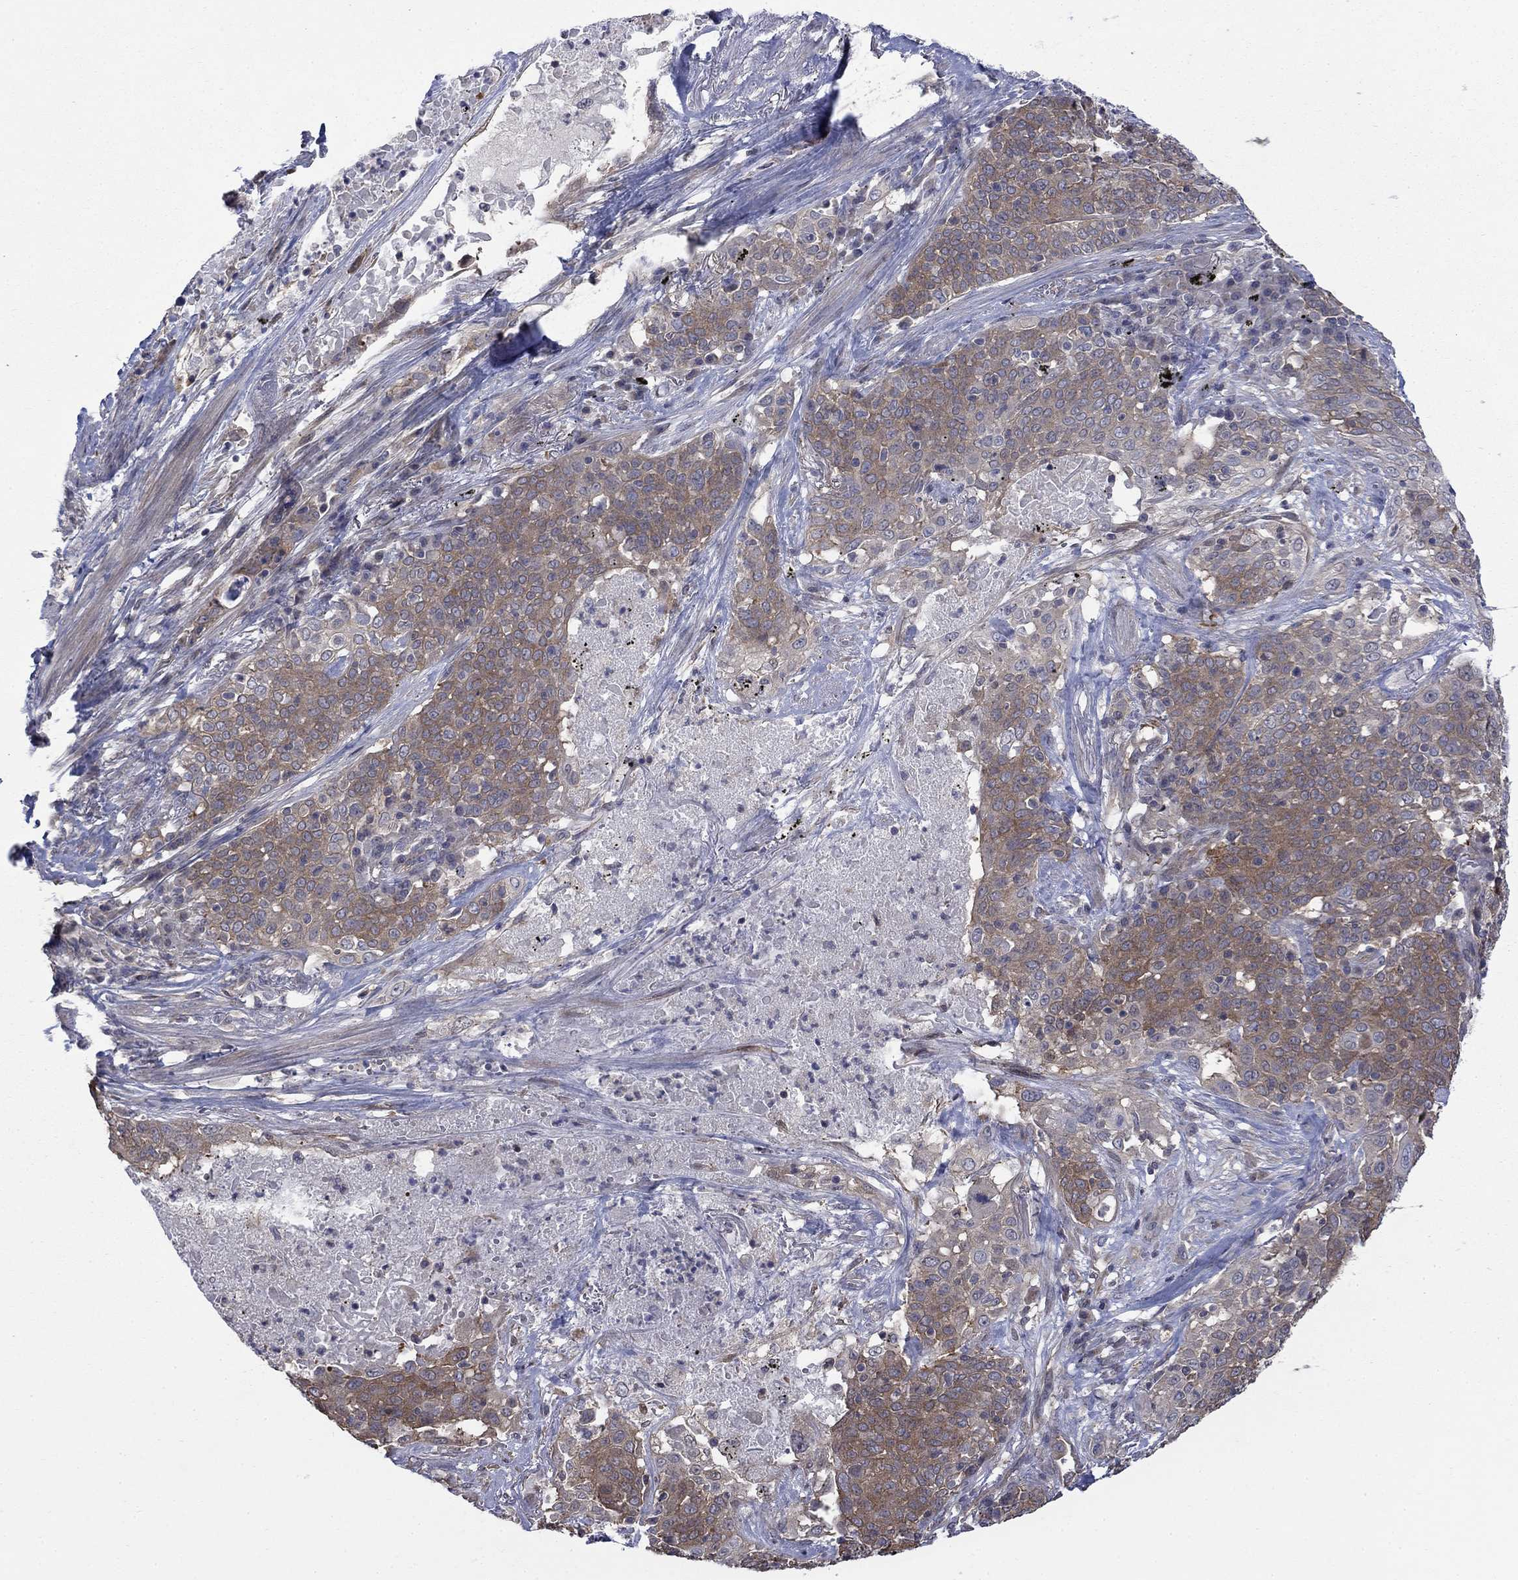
{"staining": {"intensity": "moderate", "quantity": ">75%", "location": "cytoplasmic/membranous"}, "tissue": "lung cancer", "cell_type": "Tumor cells", "image_type": "cancer", "snomed": [{"axis": "morphology", "description": "Squamous cell carcinoma, NOS"}, {"axis": "topography", "description": "Lung"}], "caption": "Immunohistochemical staining of lung cancer shows moderate cytoplasmic/membranous protein expression in about >75% of tumor cells.", "gene": "PDZD2", "patient": {"sex": "male", "age": 82}}